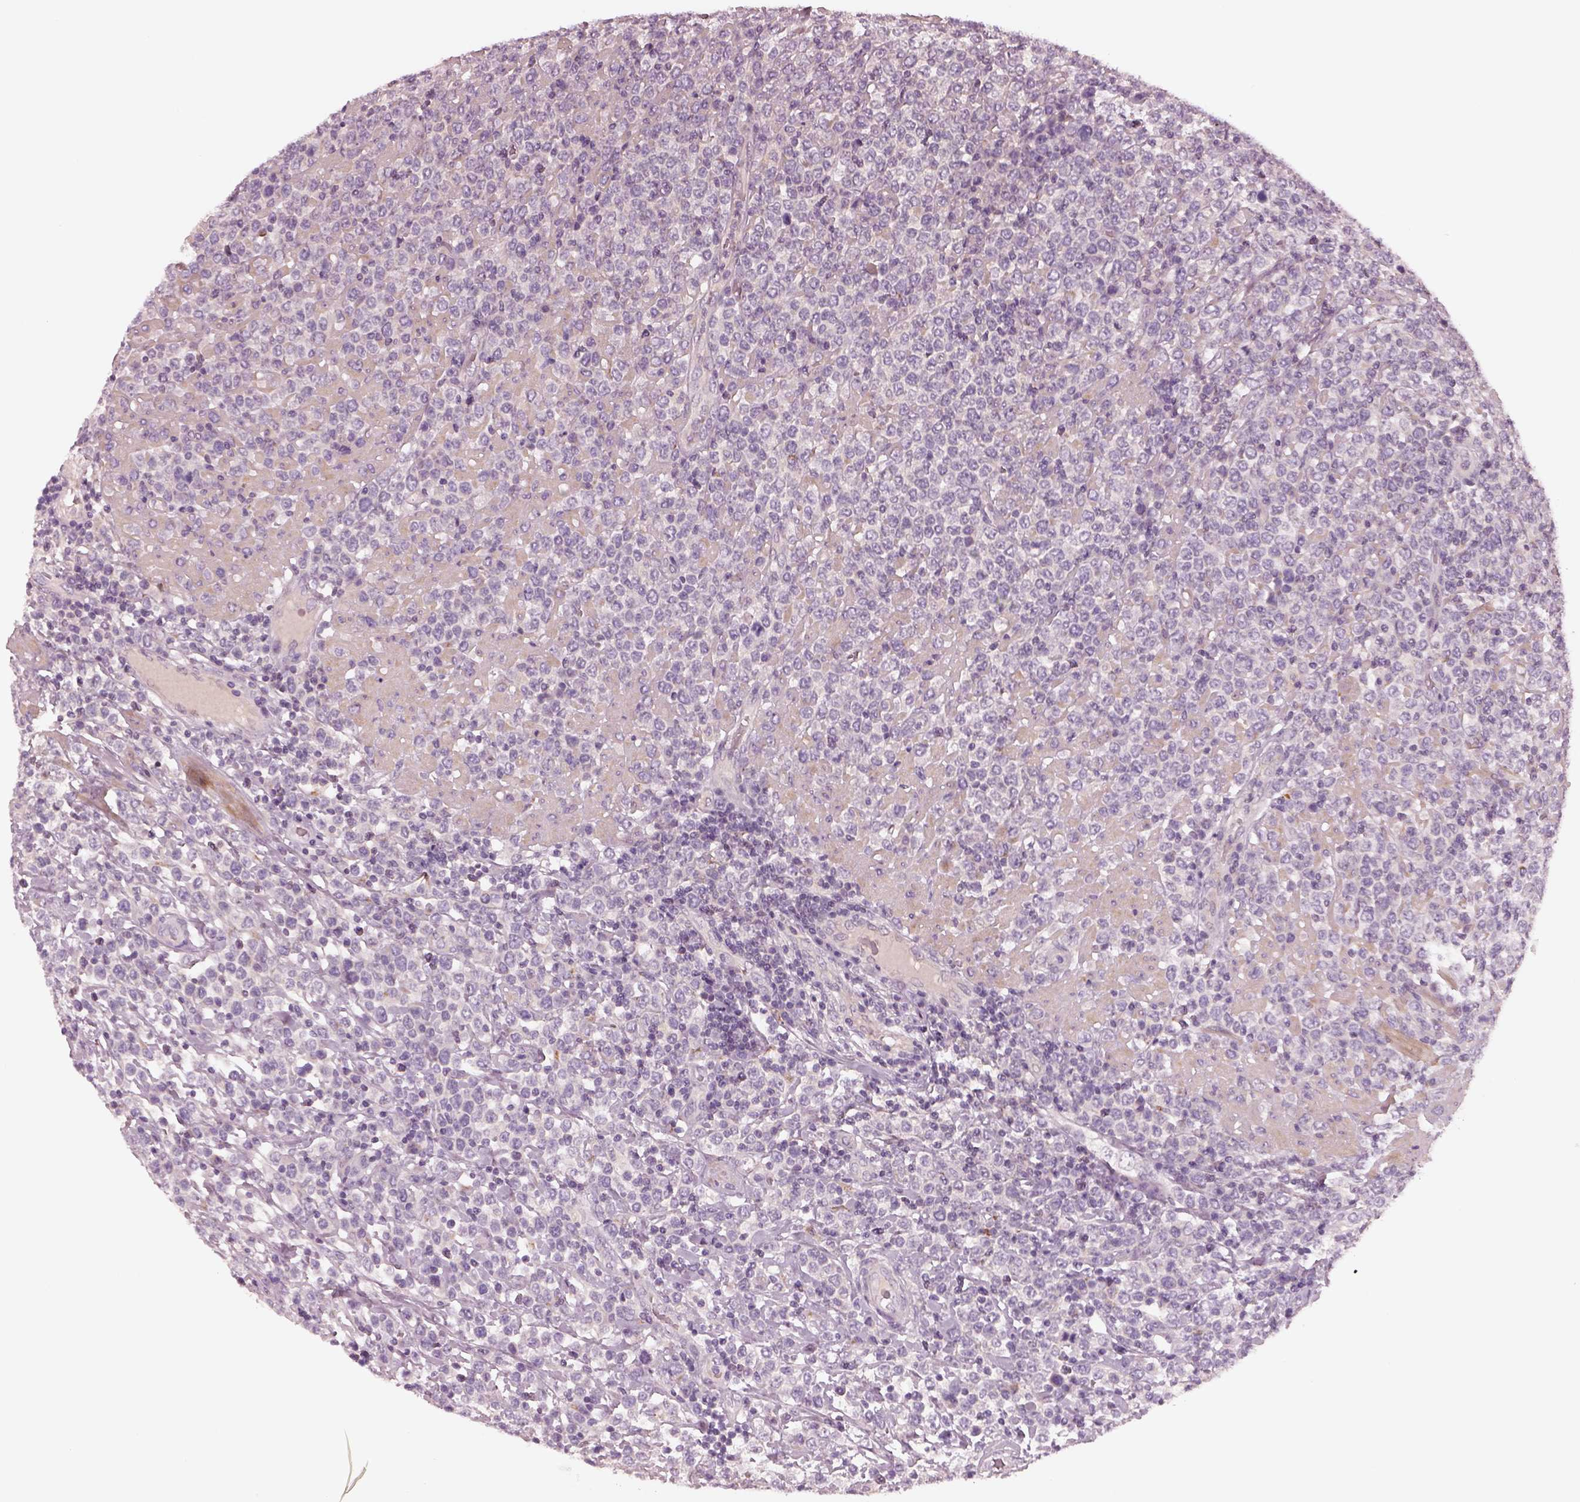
{"staining": {"intensity": "negative", "quantity": "none", "location": "none"}, "tissue": "lymphoma", "cell_type": "Tumor cells", "image_type": "cancer", "snomed": [{"axis": "morphology", "description": "Malignant lymphoma, non-Hodgkin's type, High grade"}, {"axis": "topography", "description": "Soft tissue"}], "caption": "Tumor cells are negative for protein expression in human high-grade malignant lymphoma, non-Hodgkin's type.", "gene": "SDCBP2", "patient": {"sex": "female", "age": 56}}